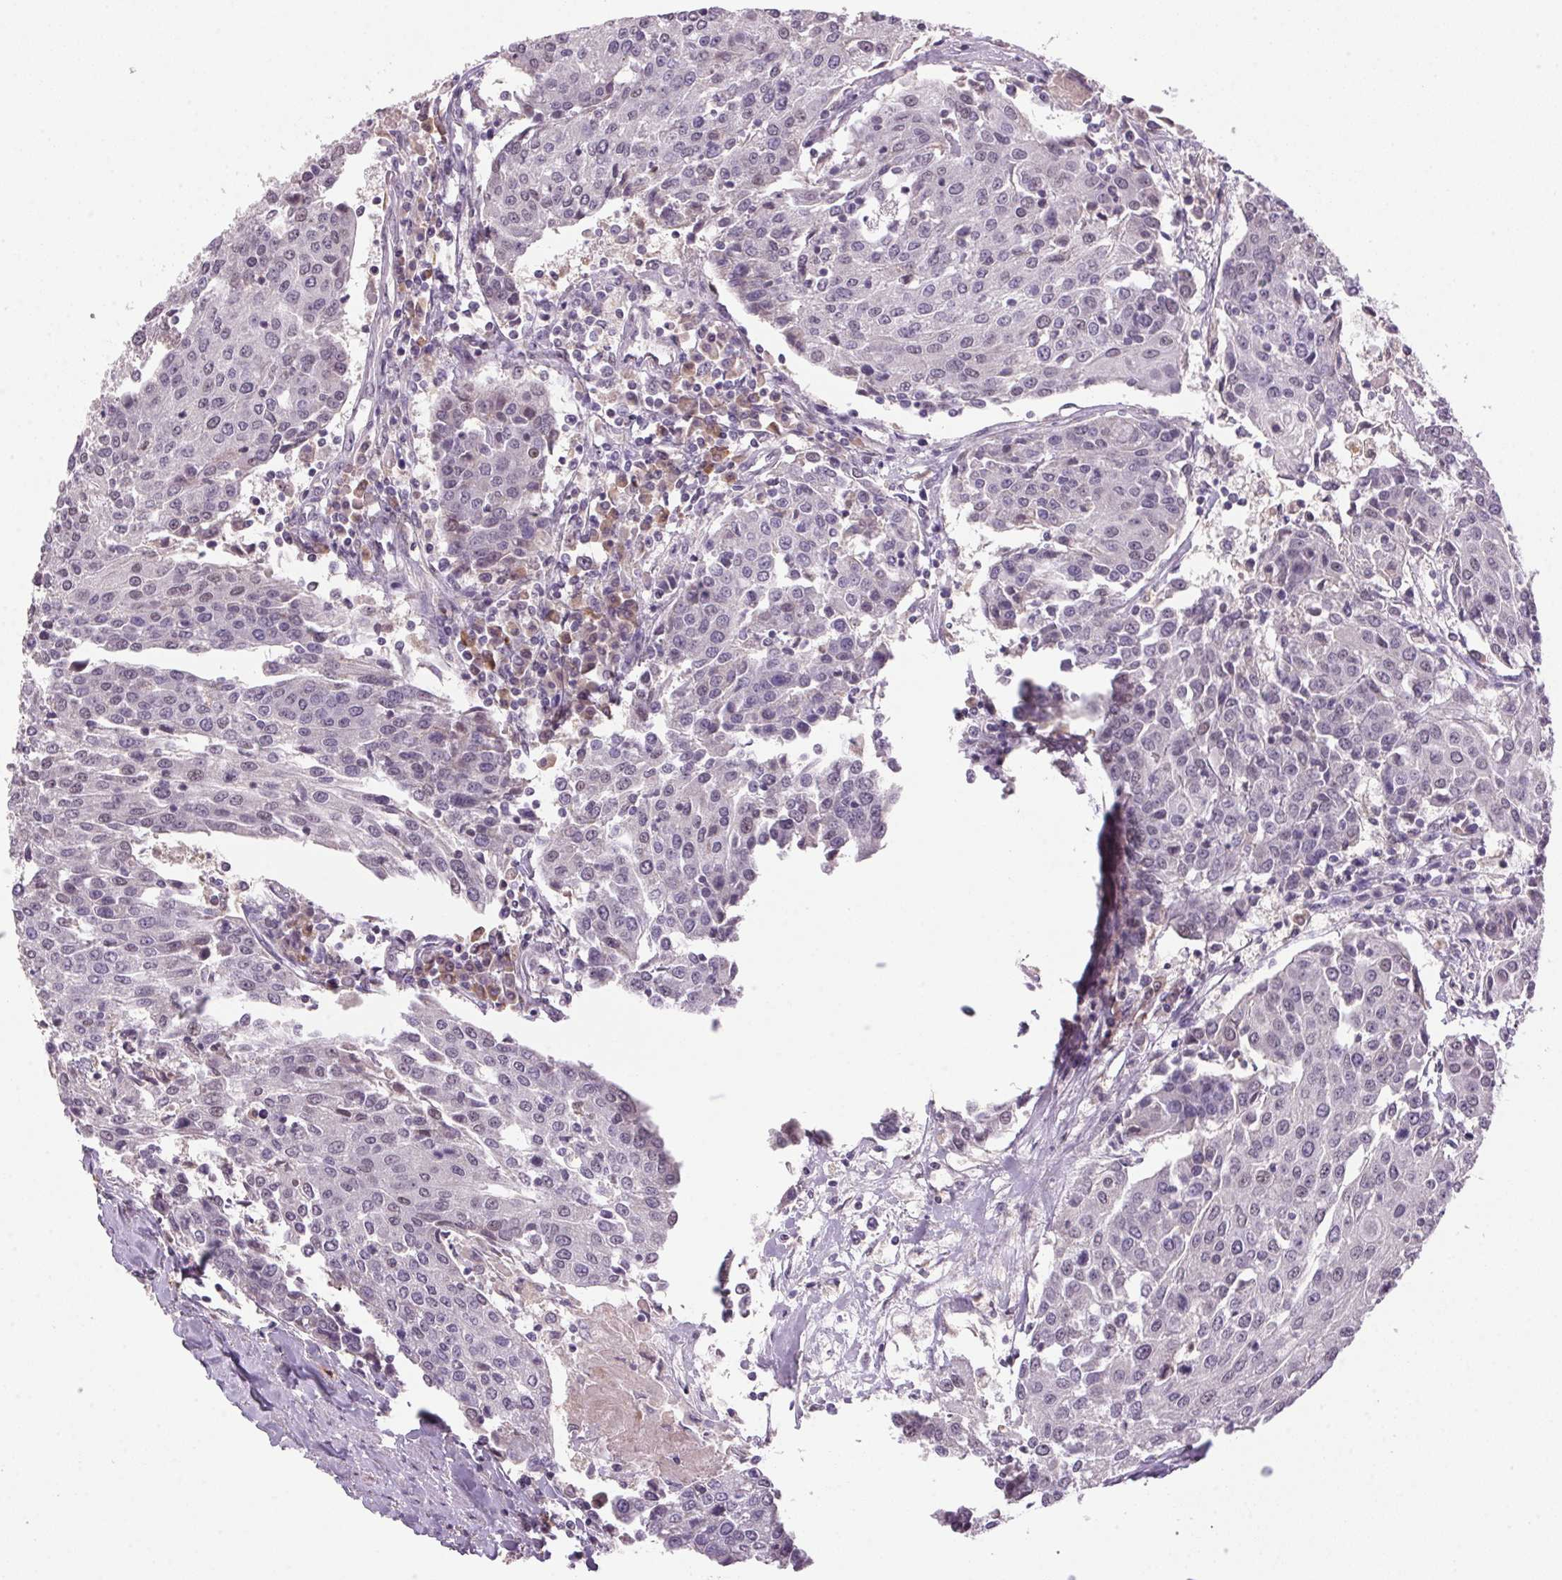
{"staining": {"intensity": "negative", "quantity": "none", "location": "none"}, "tissue": "urothelial cancer", "cell_type": "Tumor cells", "image_type": "cancer", "snomed": [{"axis": "morphology", "description": "Urothelial carcinoma, High grade"}, {"axis": "topography", "description": "Urinary bladder"}], "caption": "Photomicrograph shows no protein expression in tumor cells of high-grade urothelial carcinoma tissue. (DAB IHC visualized using brightfield microscopy, high magnification).", "gene": "ZBTB4", "patient": {"sex": "female", "age": 85}}